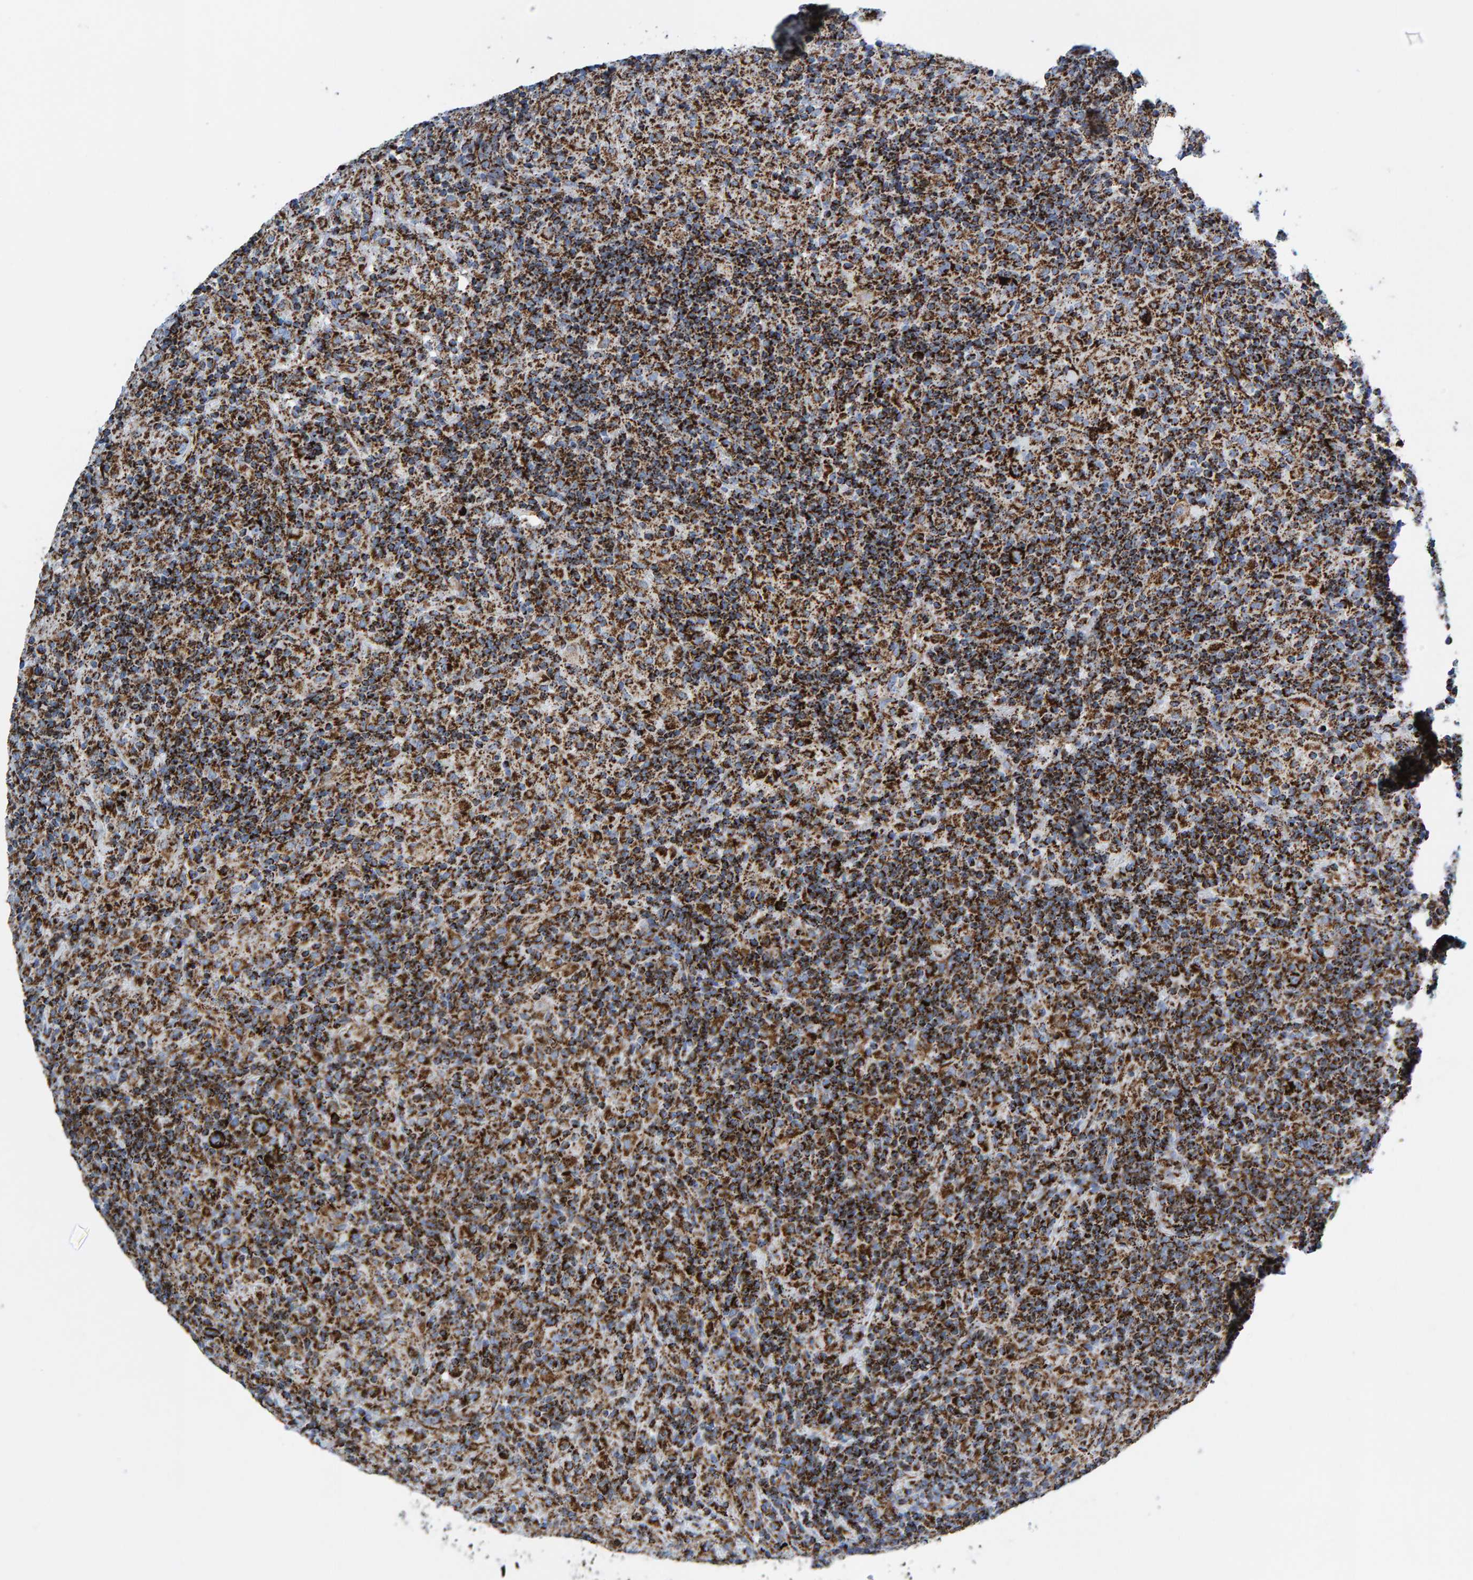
{"staining": {"intensity": "strong", "quantity": ">75%", "location": "cytoplasmic/membranous"}, "tissue": "lymphoma", "cell_type": "Tumor cells", "image_type": "cancer", "snomed": [{"axis": "morphology", "description": "Hodgkin's disease, NOS"}, {"axis": "topography", "description": "Lymph node"}], "caption": "DAB (3,3'-diaminobenzidine) immunohistochemical staining of lymphoma displays strong cytoplasmic/membranous protein positivity in approximately >75% of tumor cells.", "gene": "ENSG00000262660", "patient": {"sex": "male", "age": 70}}